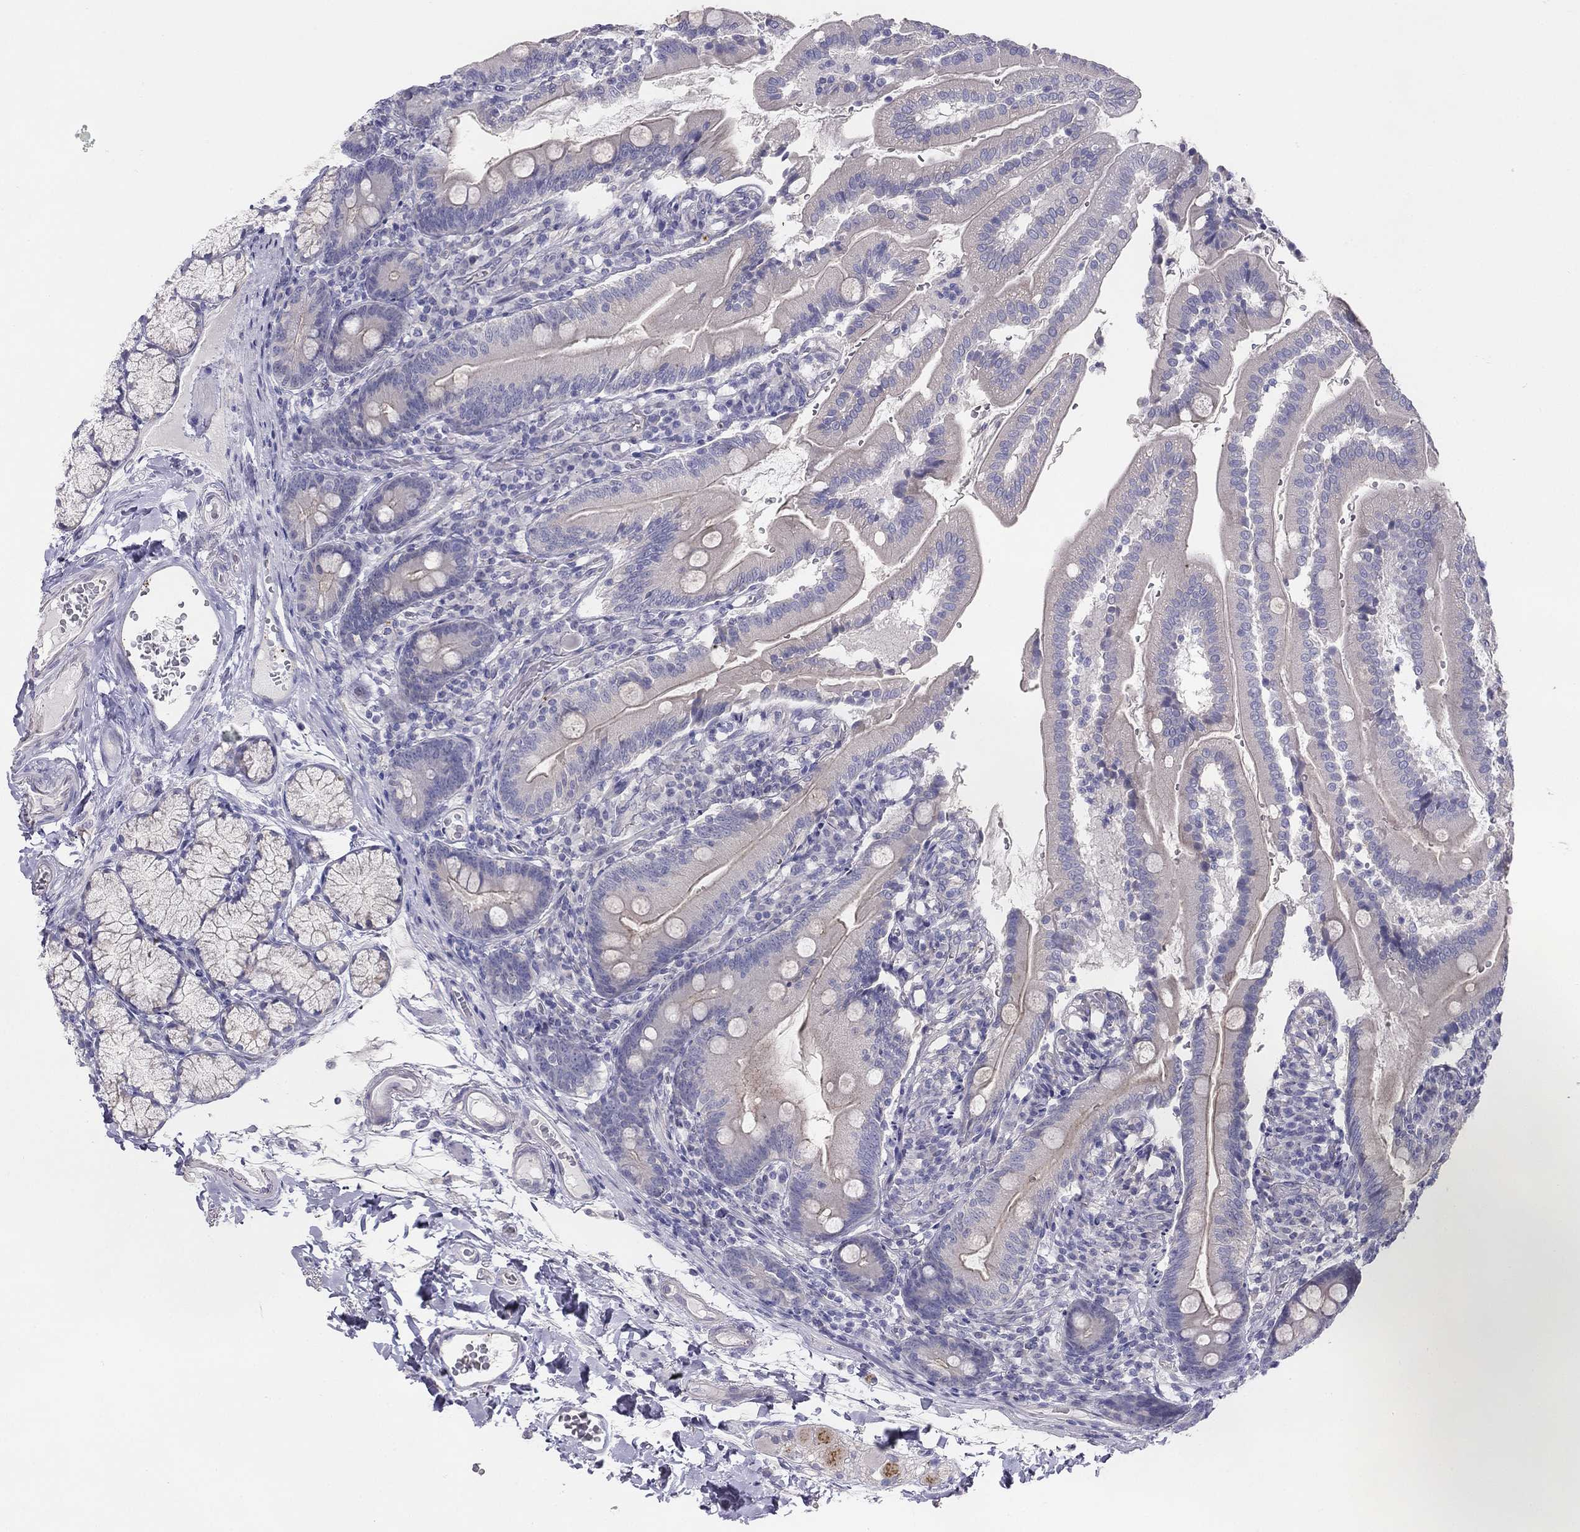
{"staining": {"intensity": "weak", "quantity": "<25%", "location": "cytoplasmic/membranous"}, "tissue": "duodenum", "cell_type": "Glandular cells", "image_type": "normal", "snomed": [{"axis": "morphology", "description": "Normal tissue, NOS"}, {"axis": "topography", "description": "Duodenum"}], "caption": "Glandular cells show no significant protein expression in benign duodenum. Nuclei are stained in blue.", "gene": "MGAT4C", "patient": {"sex": "female", "age": 67}}